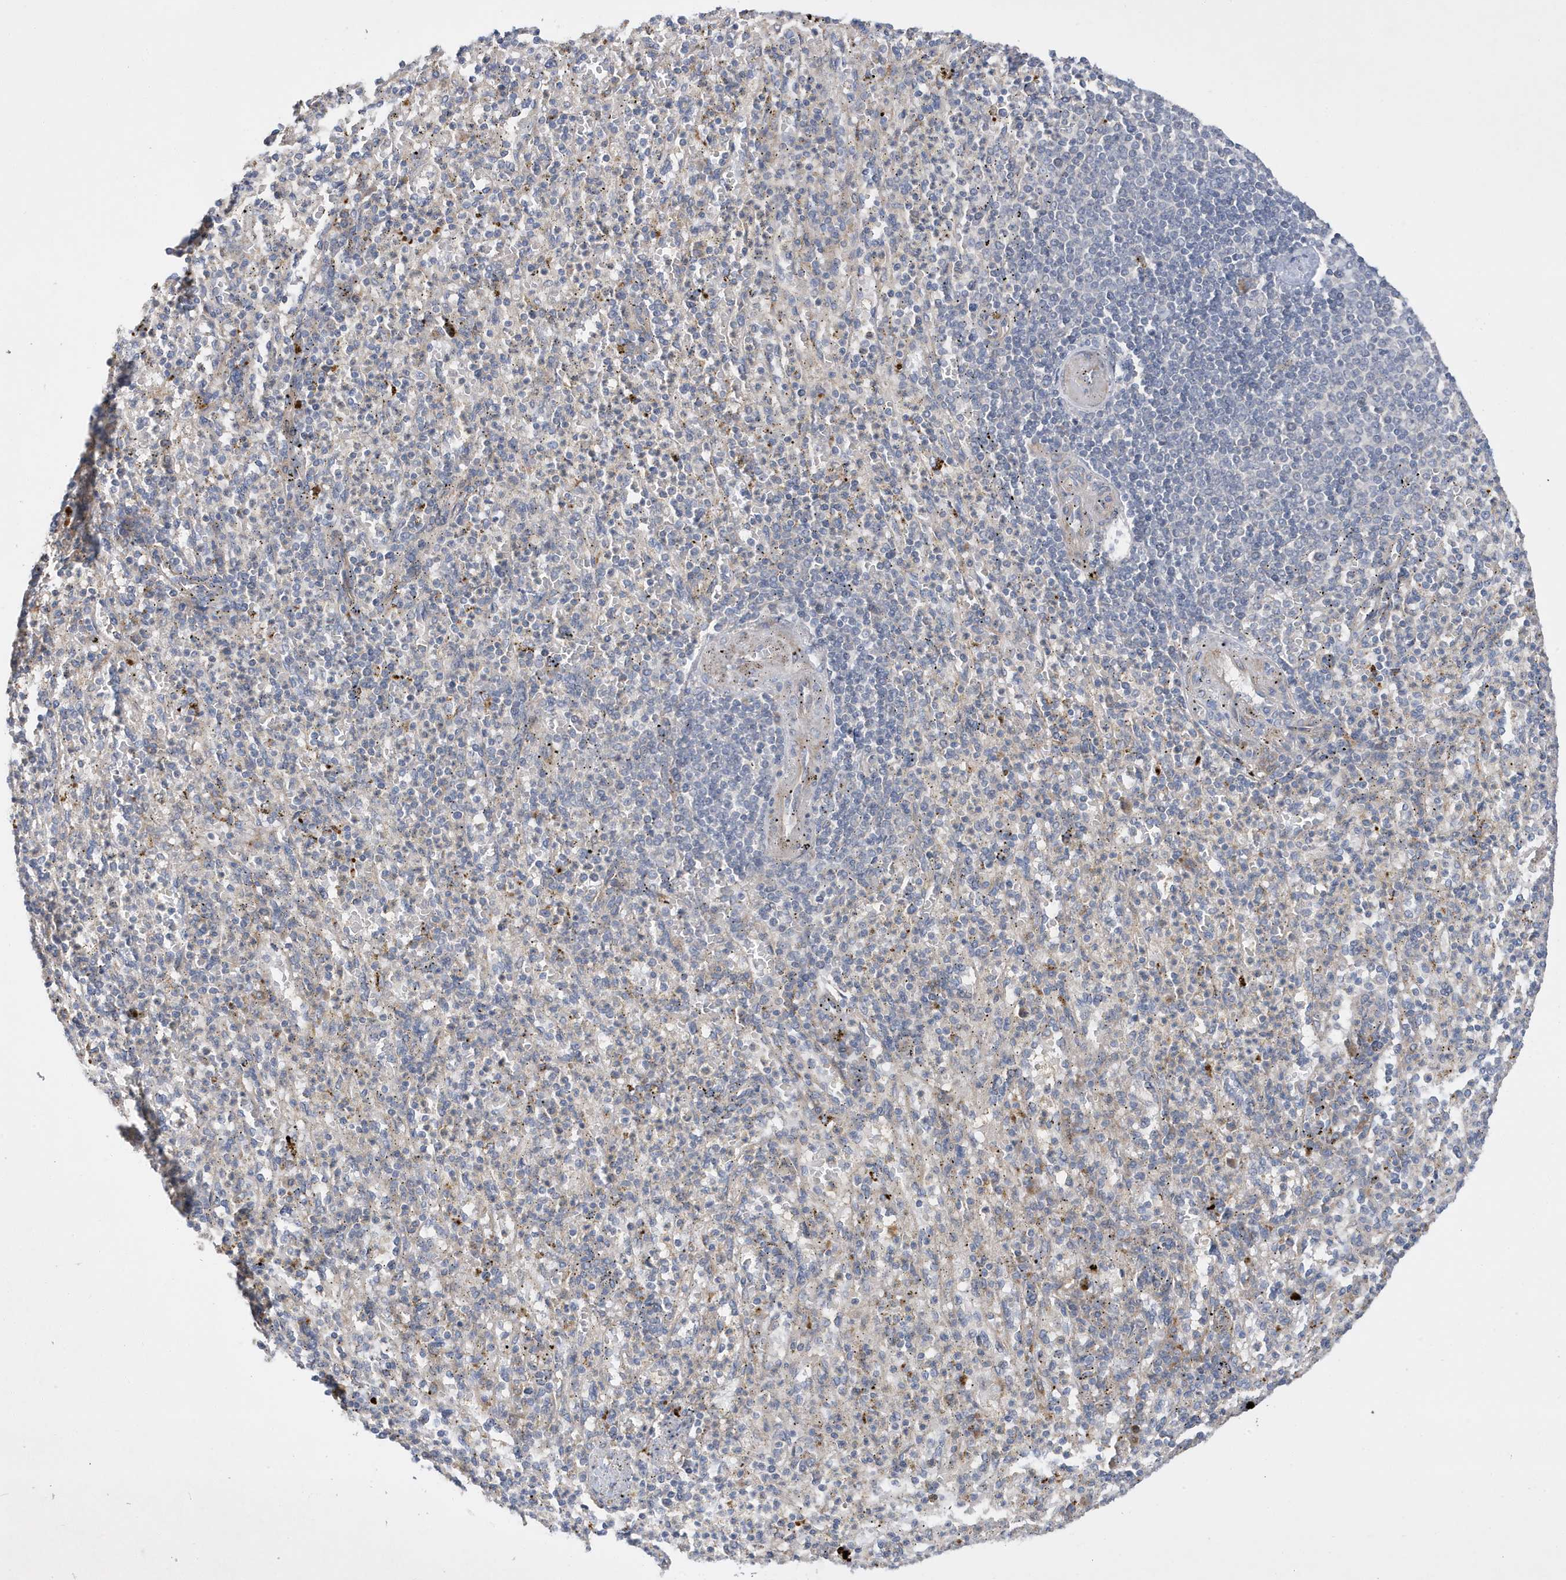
{"staining": {"intensity": "negative", "quantity": "none", "location": "none"}, "tissue": "spleen", "cell_type": "Cells in red pulp", "image_type": "normal", "snomed": [{"axis": "morphology", "description": "Normal tissue, NOS"}, {"axis": "topography", "description": "Spleen"}], "caption": "Micrograph shows no significant protein expression in cells in red pulp of normal spleen.", "gene": "LAPTM4A", "patient": {"sex": "female", "age": 74}}